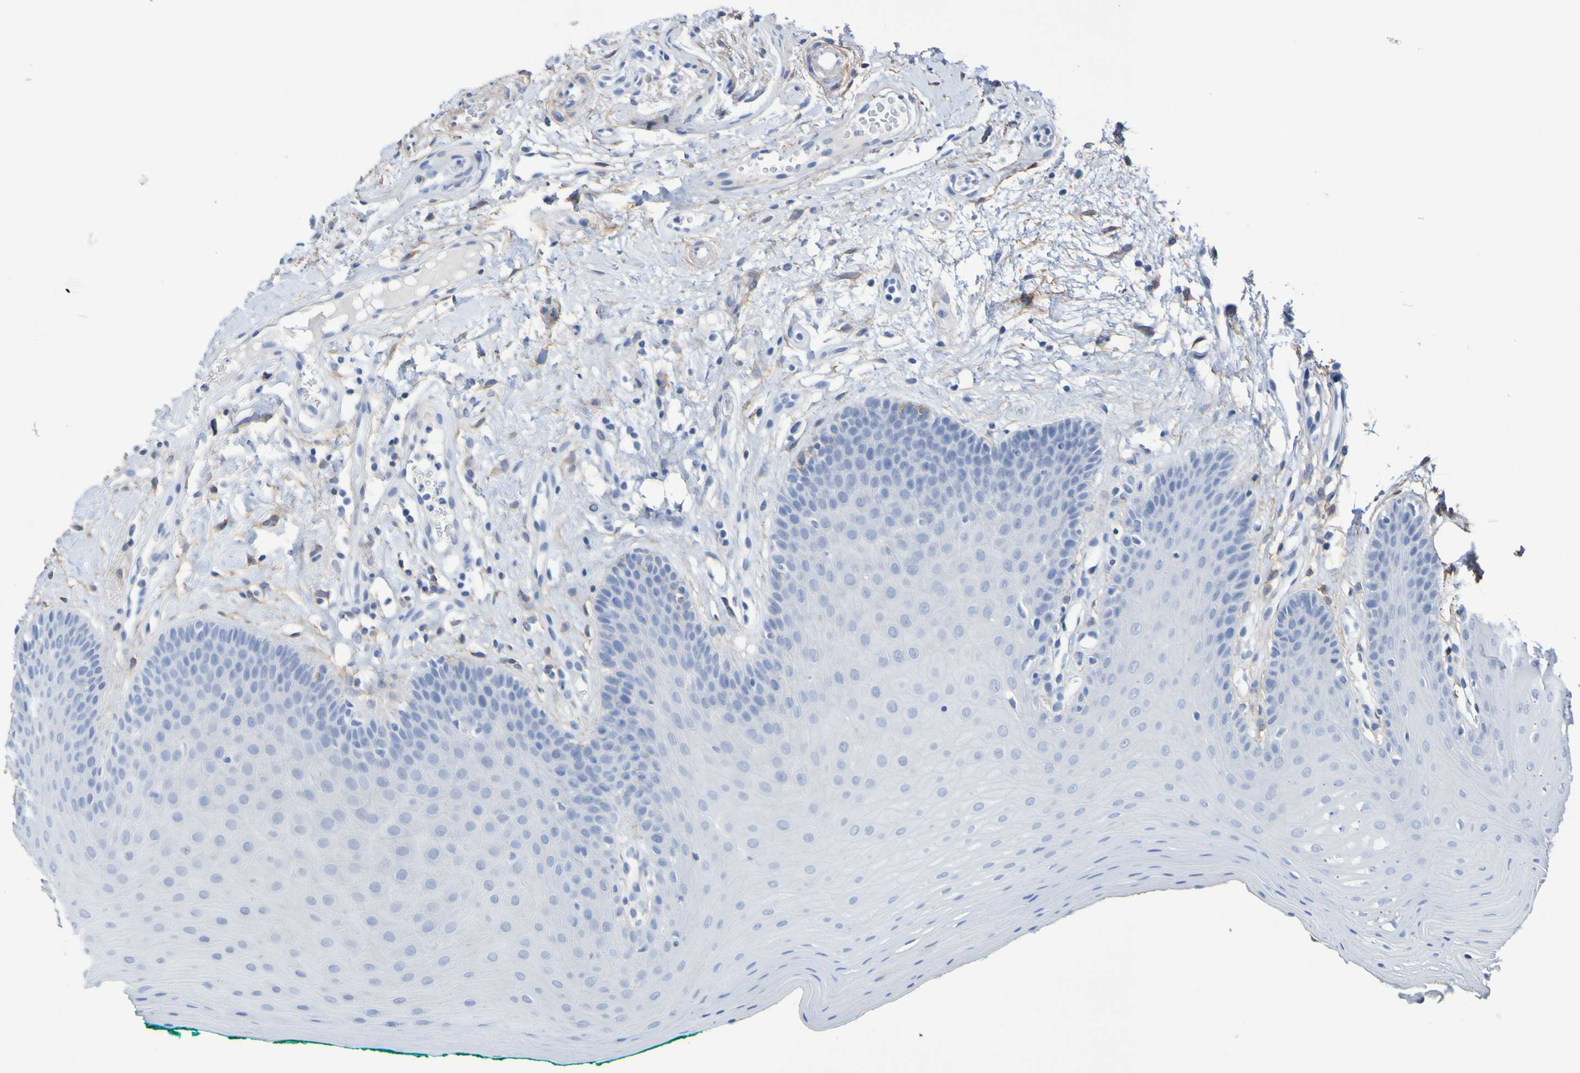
{"staining": {"intensity": "negative", "quantity": "none", "location": "none"}, "tissue": "oral mucosa", "cell_type": "Squamous epithelial cells", "image_type": "normal", "snomed": [{"axis": "morphology", "description": "Normal tissue, NOS"}, {"axis": "topography", "description": "Skeletal muscle"}, {"axis": "topography", "description": "Oral tissue"}], "caption": "High power microscopy photomicrograph of an immunohistochemistry (IHC) micrograph of unremarkable oral mucosa, revealing no significant positivity in squamous epithelial cells. (Brightfield microscopy of DAB immunohistochemistry (IHC) at high magnification).", "gene": "SGCB", "patient": {"sex": "male", "age": 58}}